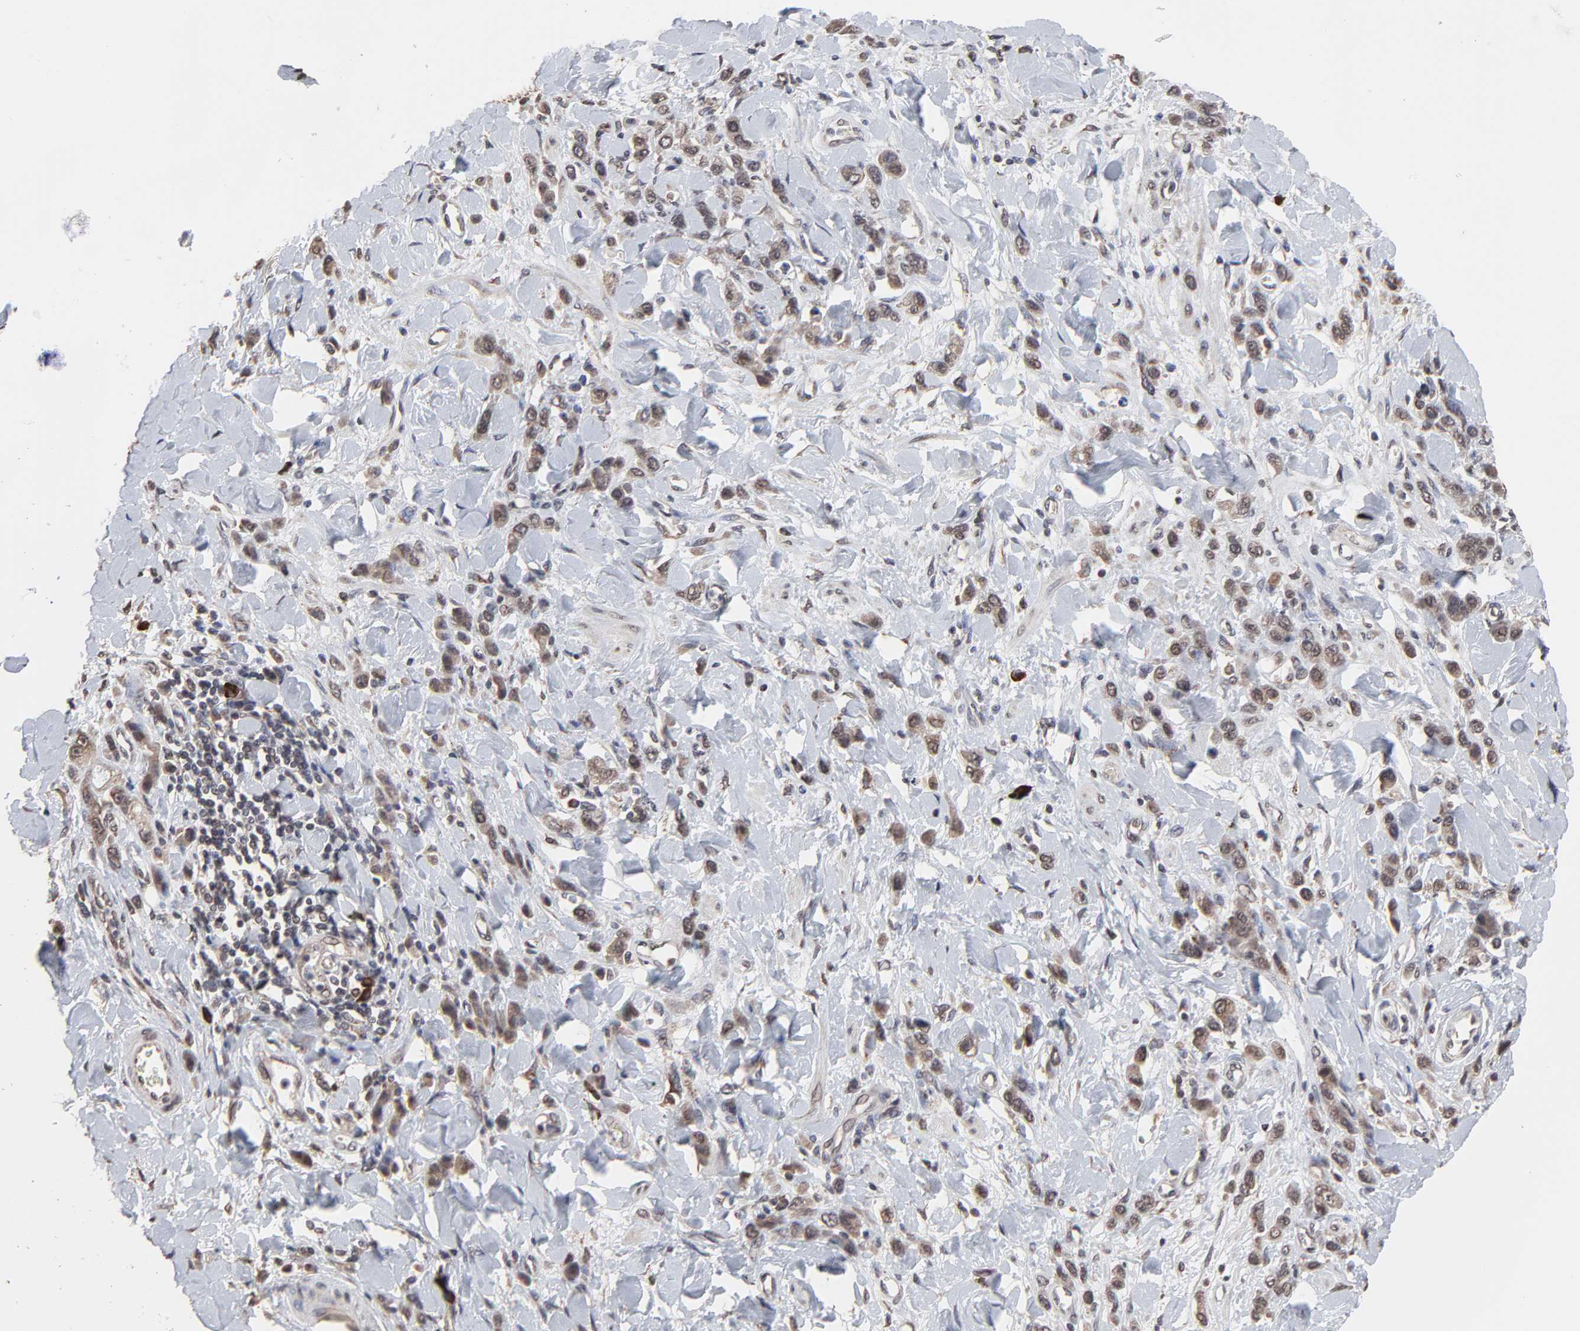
{"staining": {"intensity": "moderate", "quantity": ">75%", "location": "cytoplasmic/membranous"}, "tissue": "stomach cancer", "cell_type": "Tumor cells", "image_type": "cancer", "snomed": [{"axis": "morphology", "description": "Normal tissue, NOS"}, {"axis": "morphology", "description": "Adenocarcinoma, NOS"}, {"axis": "topography", "description": "Stomach"}], "caption": "IHC of human stomach cancer (adenocarcinoma) displays medium levels of moderate cytoplasmic/membranous staining in about >75% of tumor cells.", "gene": "CHM", "patient": {"sex": "male", "age": 82}}